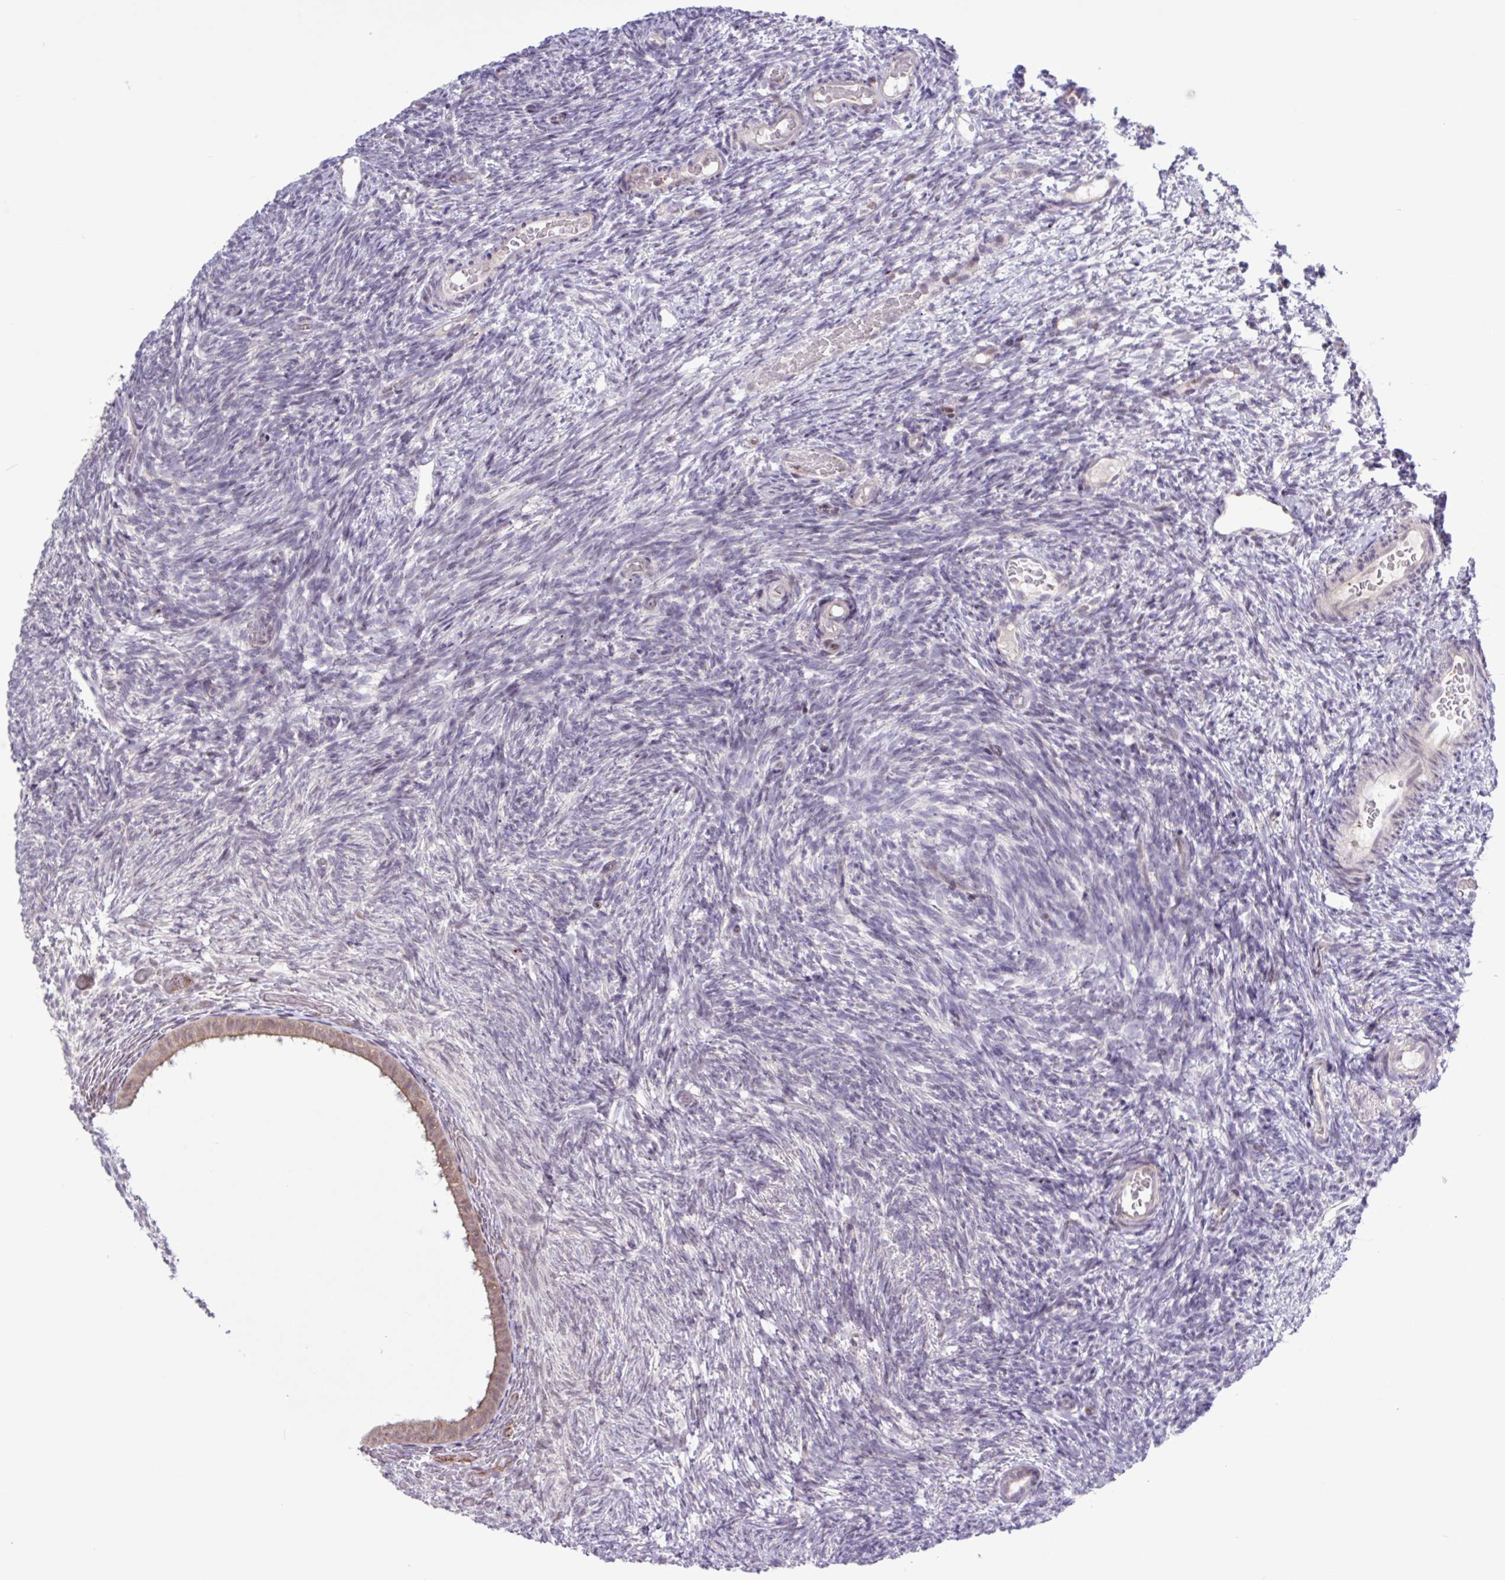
{"staining": {"intensity": "negative", "quantity": "none", "location": "none"}, "tissue": "ovary", "cell_type": "Follicle cells", "image_type": "normal", "snomed": [{"axis": "morphology", "description": "Normal tissue, NOS"}, {"axis": "topography", "description": "Ovary"}], "caption": "DAB (3,3'-diaminobenzidine) immunohistochemical staining of normal human ovary demonstrates no significant expression in follicle cells.", "gene": "RTL3", "patient": {"sex": "female", "age": 39}}